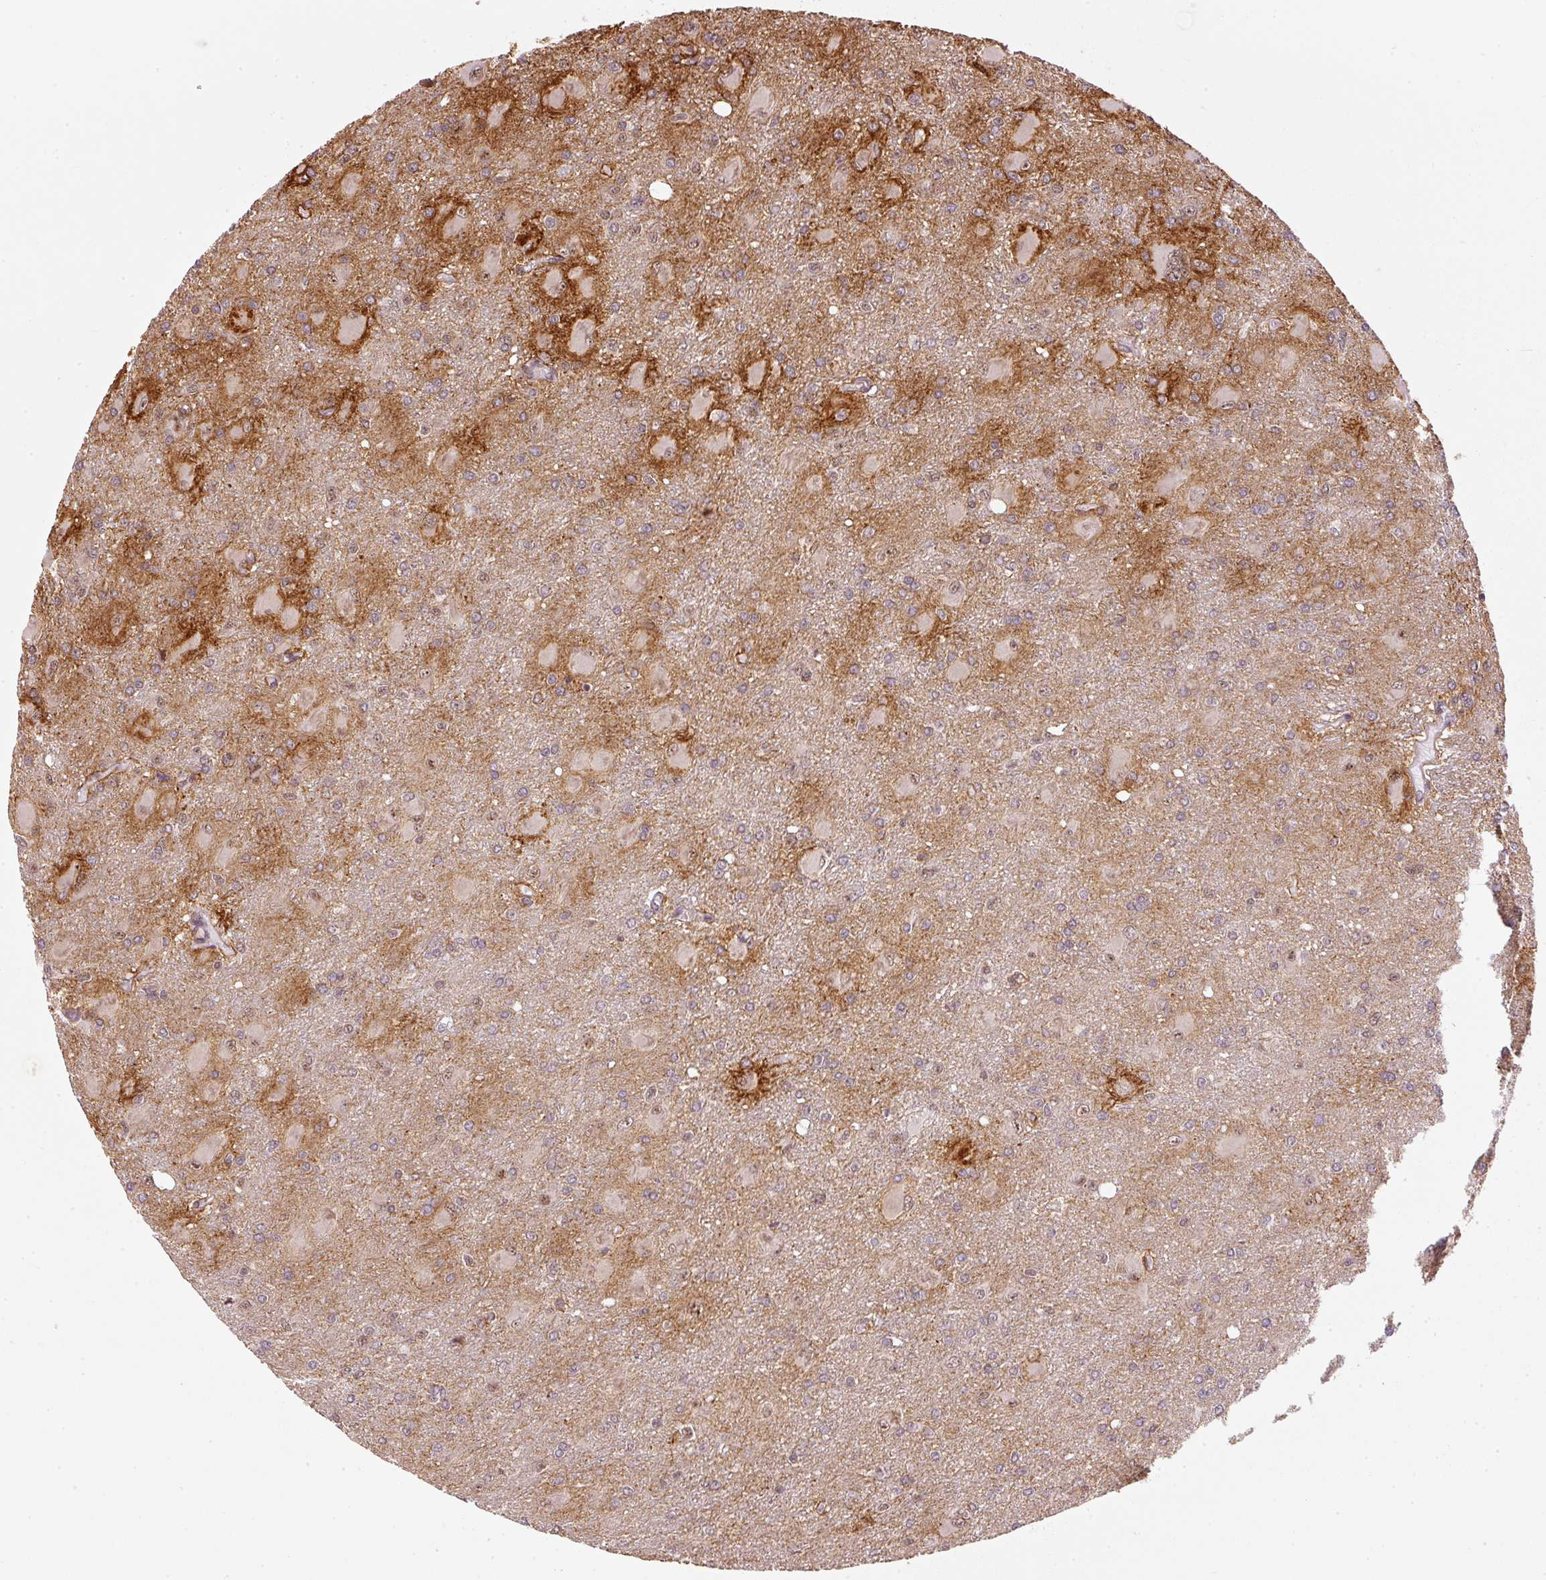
{"staining": {"intensity": "moderate", "quantity": "25%-75%", "location": "nuclear"}, "tissue": "glioma", "cell_type": "Tumor cells", "image_type": "cancer", "snomed": [{"axis": "morphology", "description": "Glioma, malignant, High grade"}, {"axis": "topography", "description": "Brain"}], "caption": "Immunohistochemical staining of glioma reveals moderate nuclear protein expression in about 25%-75% of tumor cells.", "gene": "THOC6", "patient": {"sex": "male", "age": 67}}